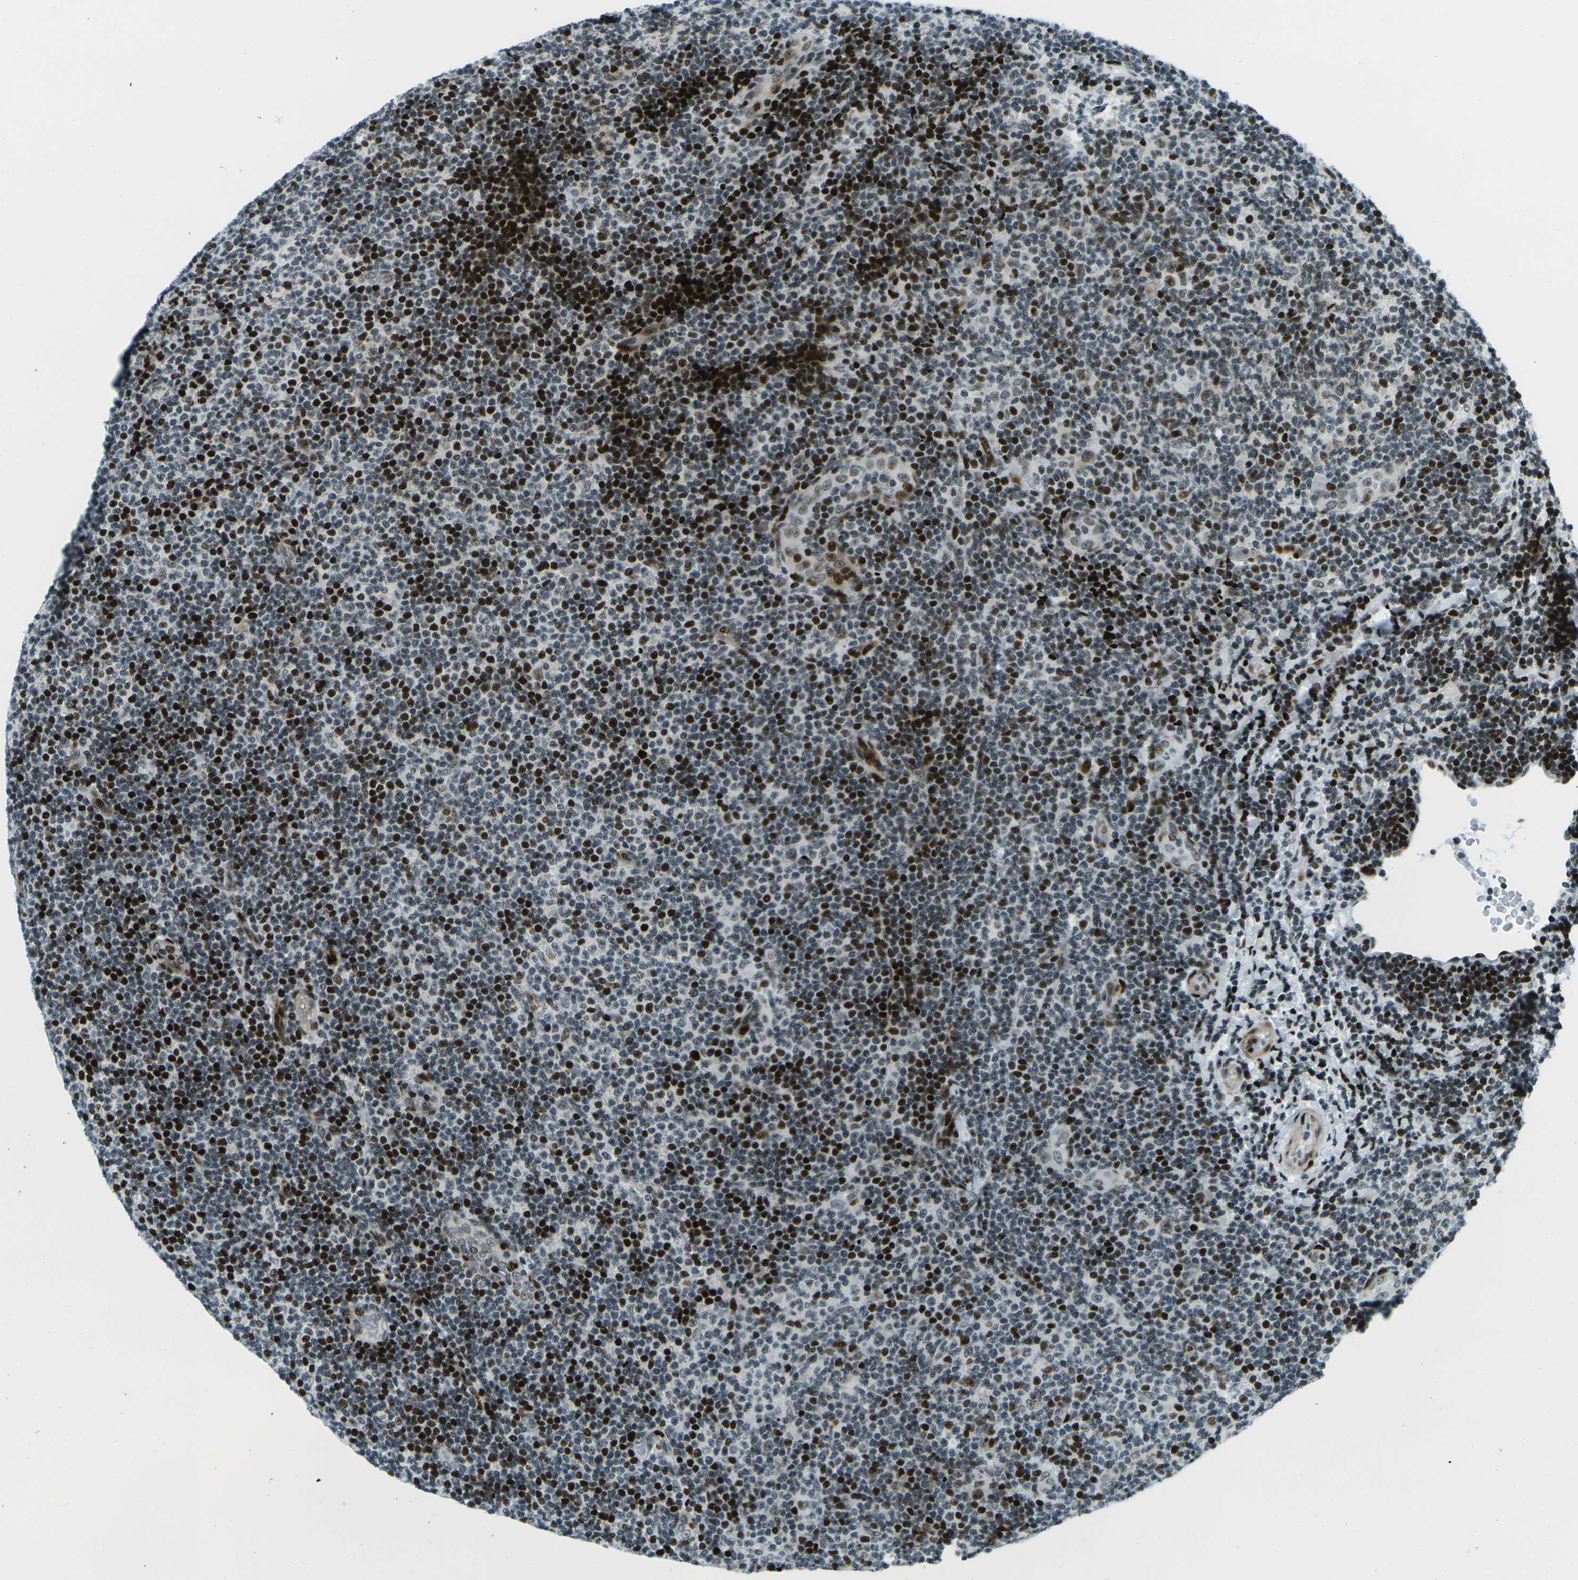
{"staining": {"intensity": "strong", "quantity": "25%-75%", "location": "nuclear"}, "tissue": "lymphoma", "cell_type": "Tumor cells", "image_type": "cancer", "snomed": [{"axis": "morphology", "description": "Malignant lymphoma, non-Hodgkin's type, Low grade"}, {"axis": "topography", "description": "Lymph node"}], "caption": "This is a micrograph of IHC staining of lymphoma, which shows strong positivity in the nuclear of tumor cells.", "gene": "H3-3A", "patient": {"sex": "male", "age": 83}}